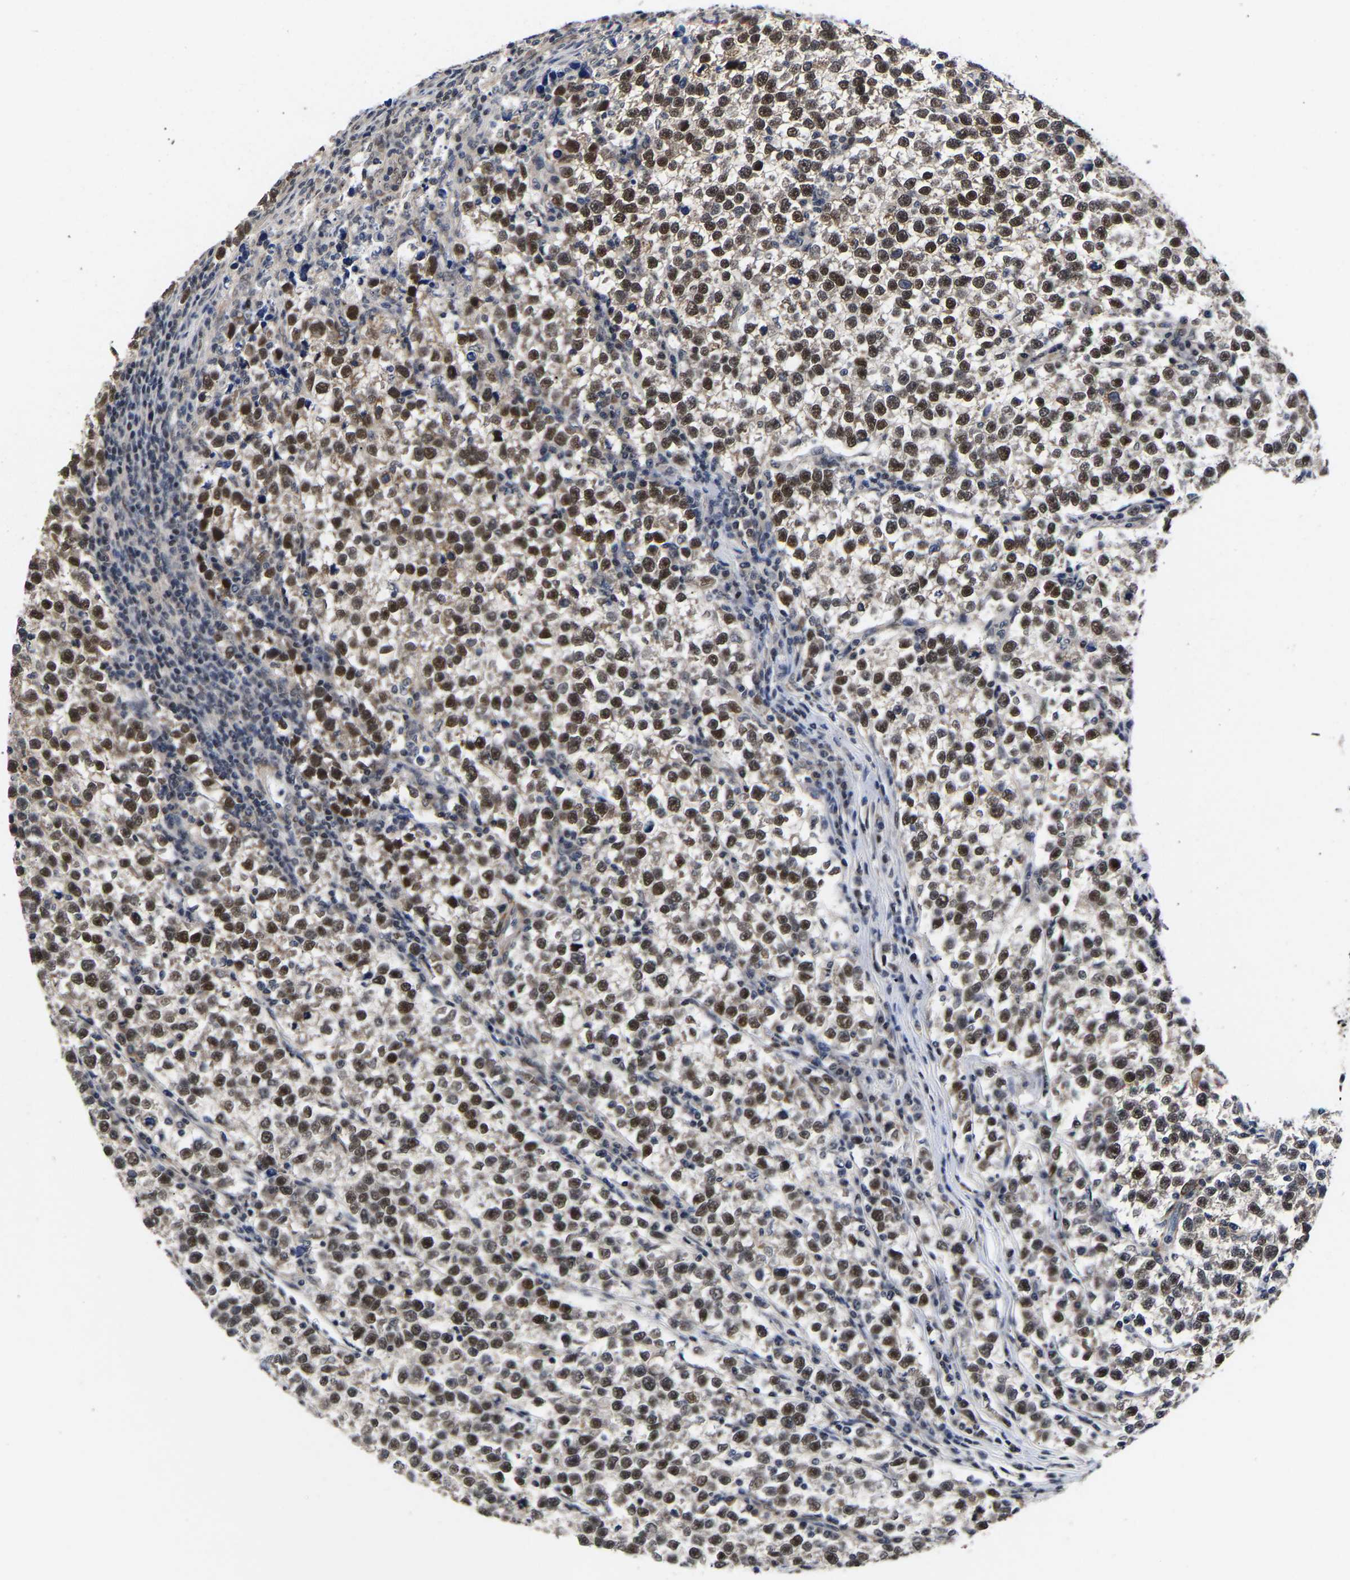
{"staining": {"intensity": "moderate", "quantity": ">75%", "location": "cytoplasmic/membranous,nuclear"}, "tissue": "testis cancer", "cell_type": "Tumor cells", "image_type": "cancer", "snomed": [{"axis": "morphology", "description": "Normal tissue, NOS"}, {"axis": "morphology", "description": "Seminoma, NOS"}, {"axis": "topography", "description": "Testis"}], "caption": "Human seminoma (testis) stained with a brown dye exhibits moderate cytoplasmic/membranous and nuclear positive positivity in approximately >75% of tumor cells.", "gene": "METTL16", "patient": {"sex": "male", "age": 43}}